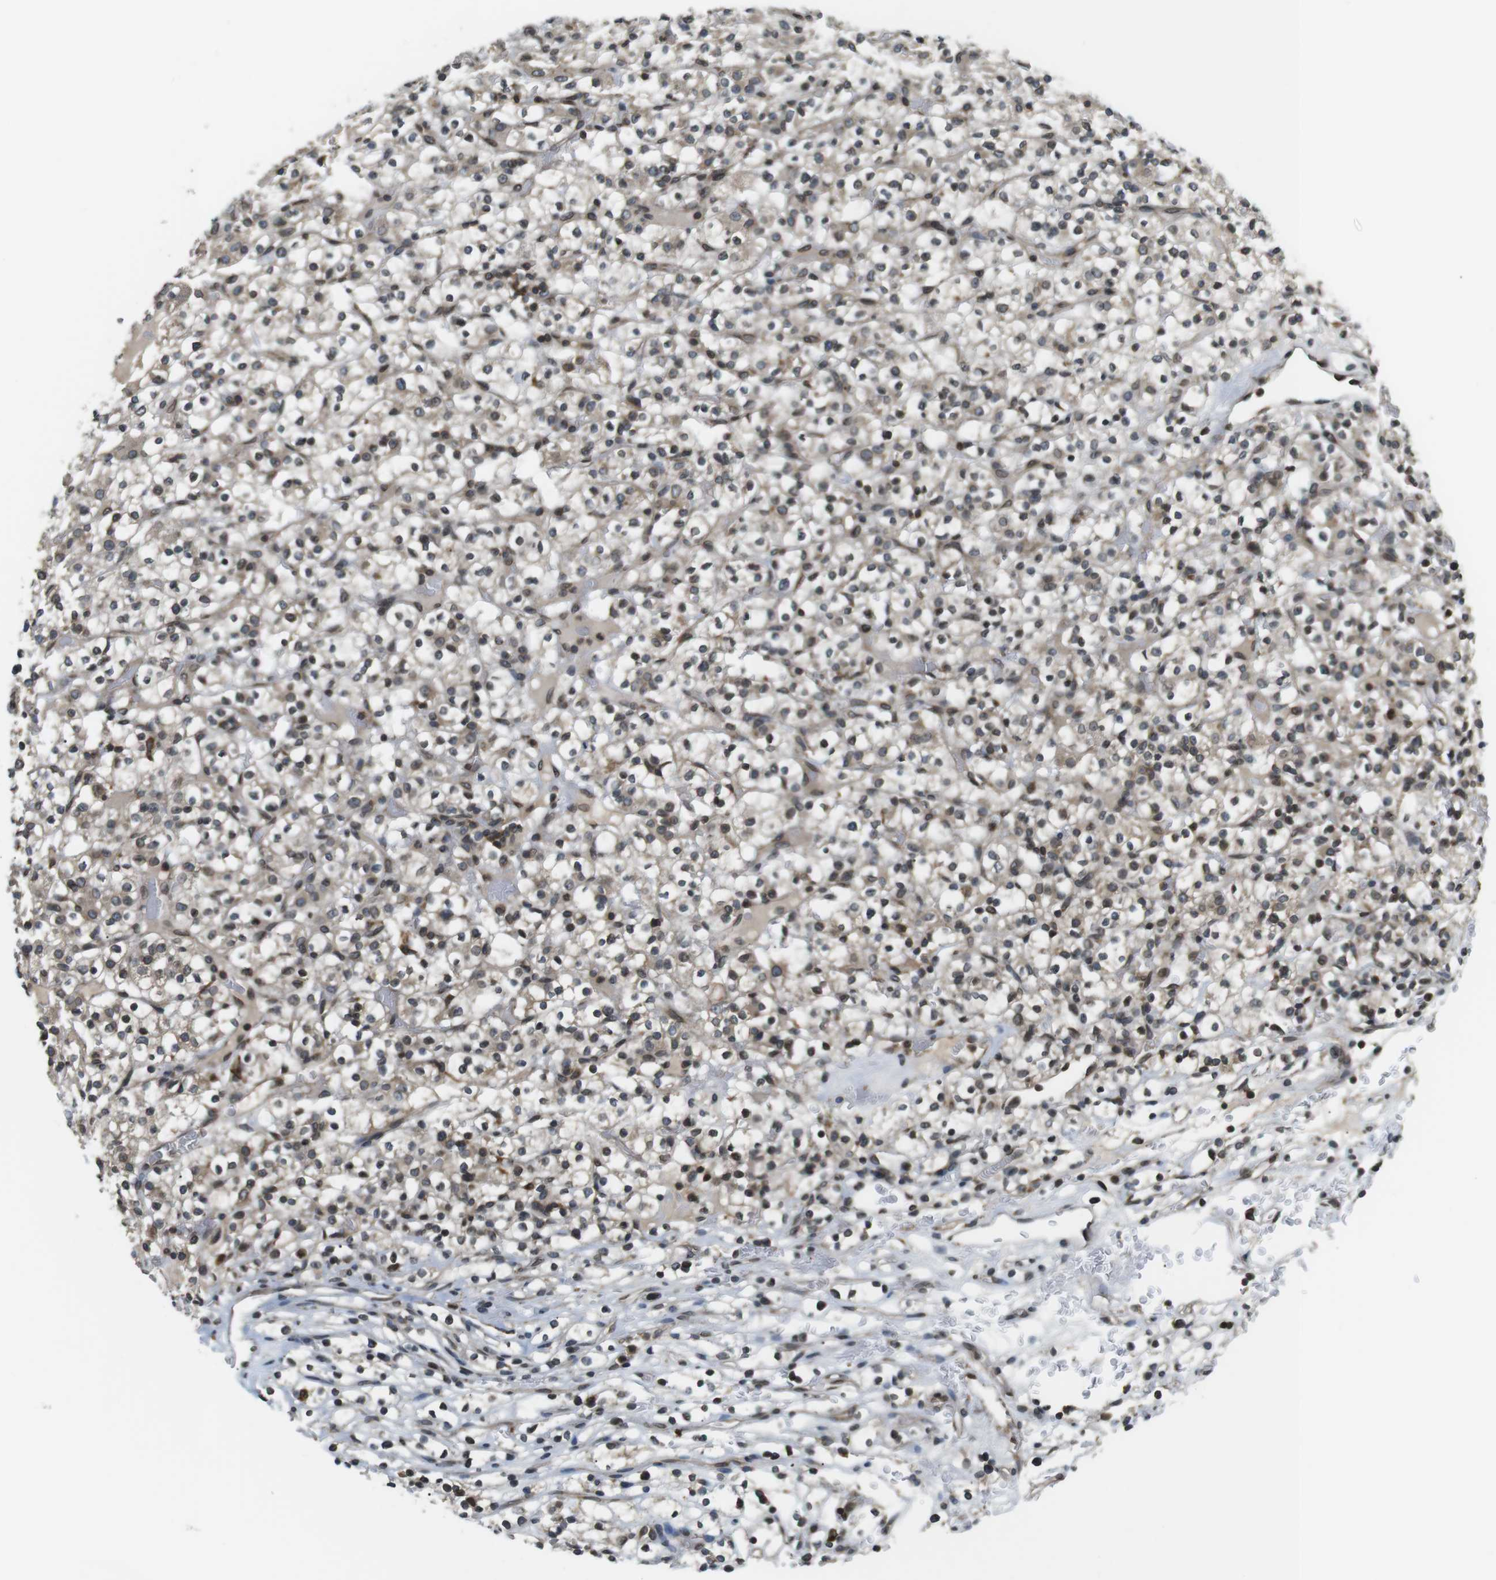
{"staining": {"intensity": "moderate", "quantity": "25%-75%", "location": "cytoplasmic/membranous,nuclear"}, "tissue": "renal cancer", "cell_type": "Tumor cells", "image_type": "cancer", "snomed": [{"axis": "morphology", "description": "Normal tissue, NOS"}, {"axis": "morphology", "description": "Adenocarcinoma, NOS"}, {"axis": "topography", "description": "Kidney"}], "caption": "Immunohistochemistry photomicrograph of neoplastic tissue: human renal adenocarcinoma stained using immunohistochemistry (IHC) demonstrates medium levels of moderate protein expression localized specifically in the cytoplasmic/membranous and nuclear of tumor cells, appearing as a cytoplasmic/membranous and nuclear brown color.", "gene": "TMX4", "patient": {"sex": "female", "age": 72}}